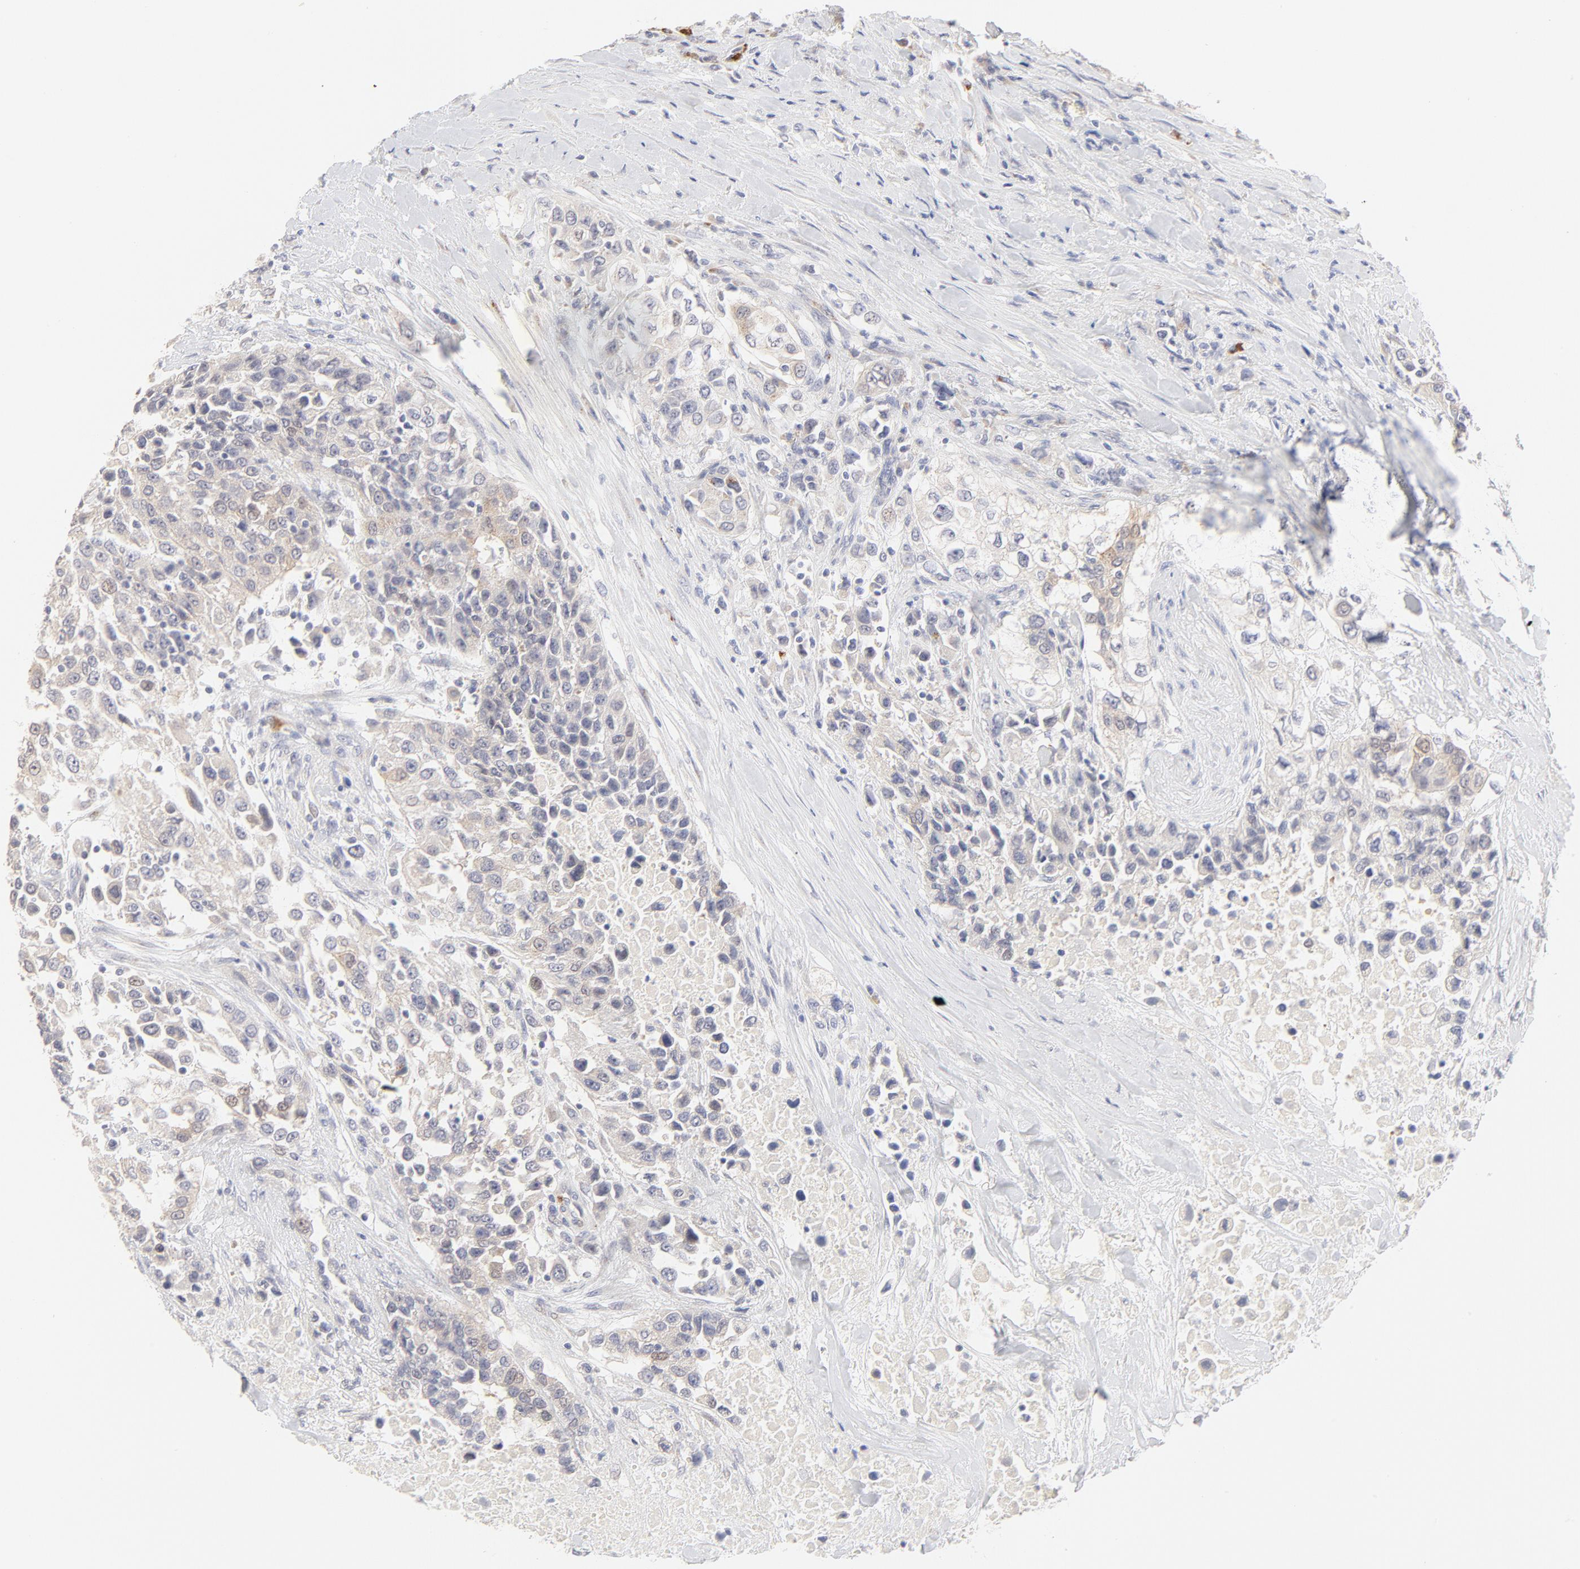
{"staining": {"intensity": "moderate", "quantity": "25%-75%", "location": "cytoplasmic/membranous"}, "tissue": "urothelial cancer", "cell_type": "Tumor cells", "image_type": "cancer", "snomed": [{"axis": "morphology", "description": "Urothelial carcinoma, High grade"}, {"axis": "topography", "description": "Urinary bladder"}], "caption": "Immunohistochemical staining of human urothelial cancer demonstrates medium levels of moderate cytoplasmic/membranous positivity in approximately 25%-75% of tumor cells. The staining was performed using DAB (3,3'-diaminobenzidine), with brown indicating positive protein expression. Nuclei are stained blue with hematoxylin.", "gene": "NKX2-2", "patient": {"sex": "female", "age": 80}}